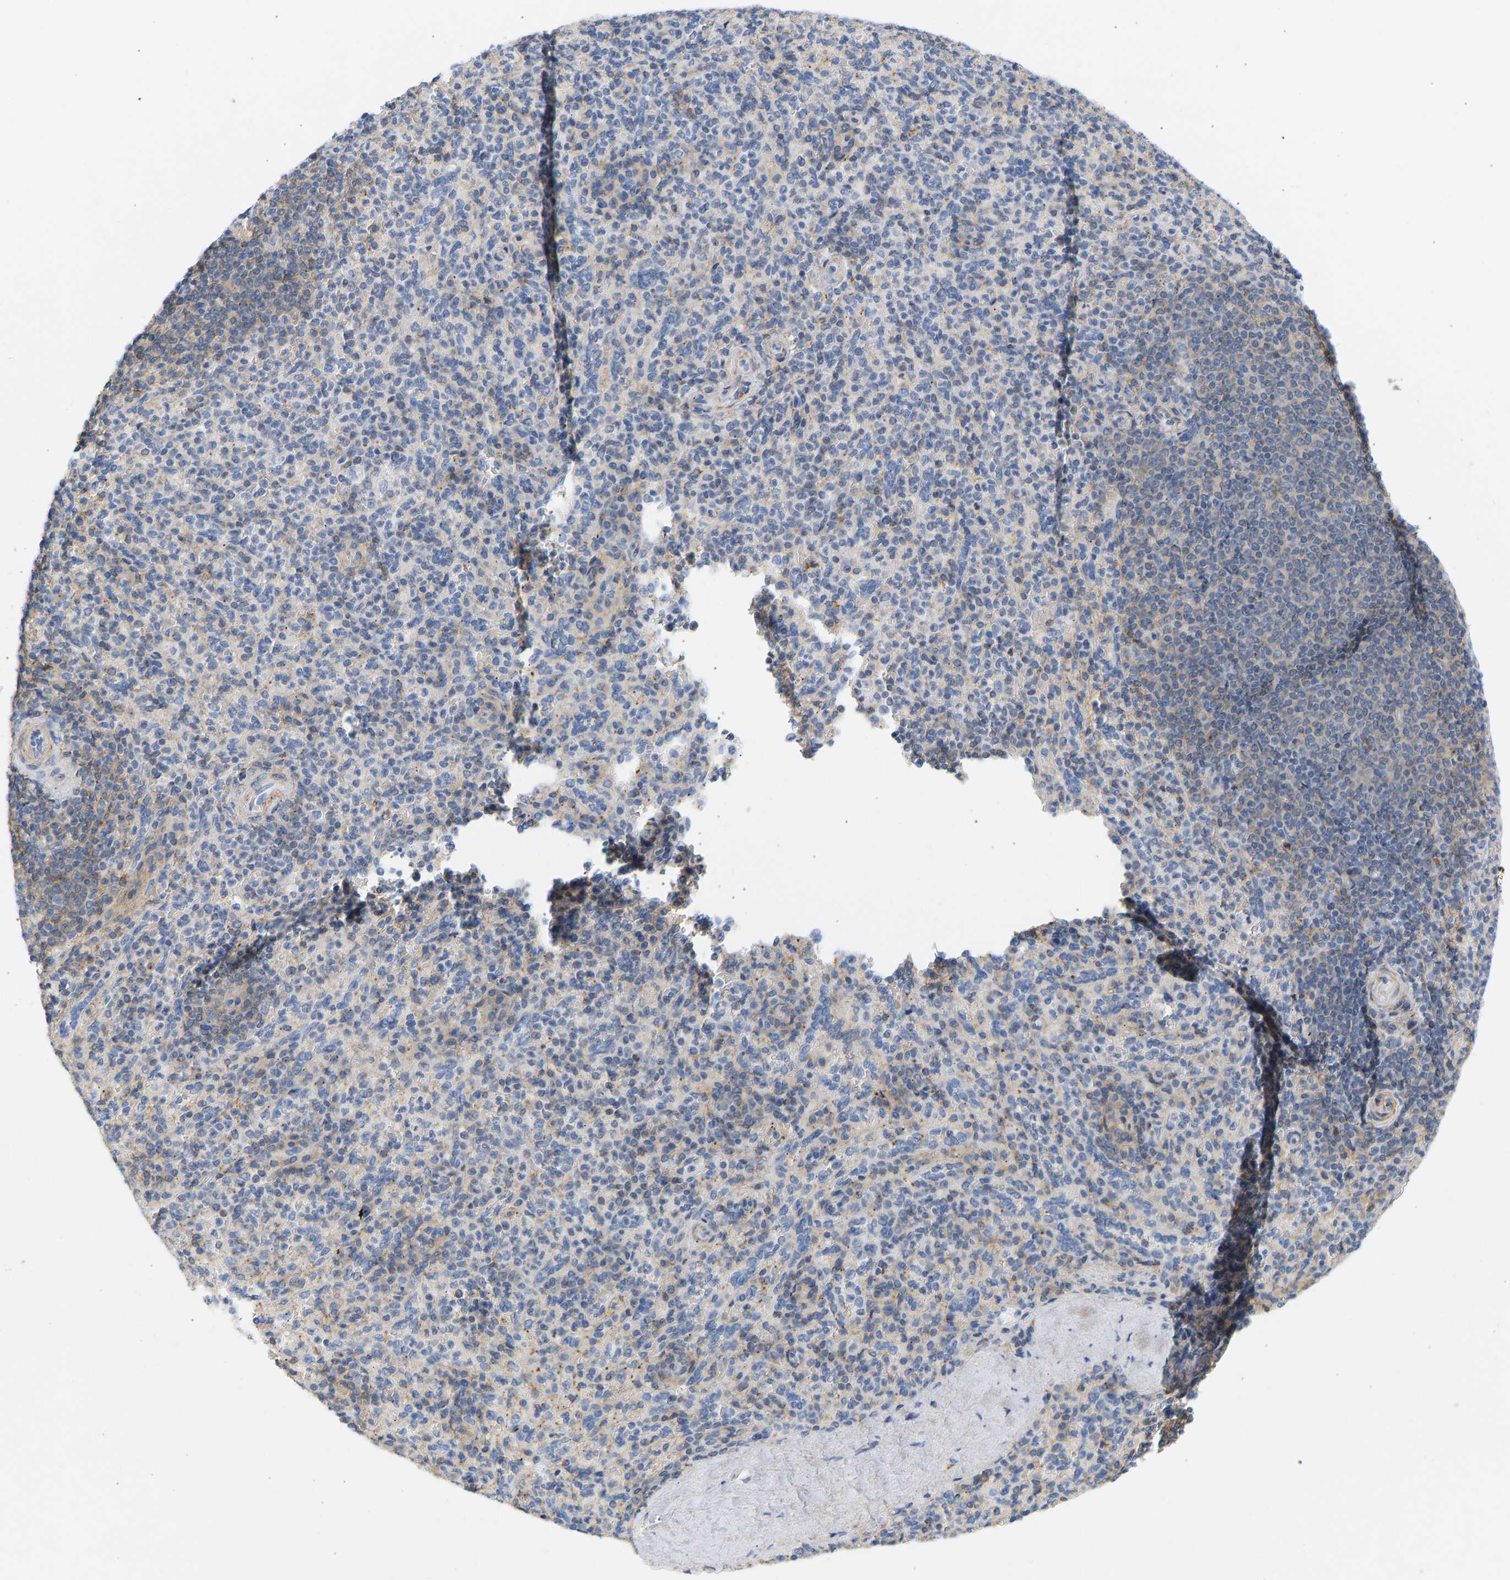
{"staining": {"intensity": "weak", "quantity": "25%-75%", "location": "cytoplasmic/membranous"}, "tissue": "spleen", "cell_type": "Cells in red pulp", "image_type": "normal", "snomed": [{"axis": "morphology", "description": "Normal tissue, NOS"}, {"axis": "topography", "description": "Spleen"}], "caption": "Immunohistochemistry micrograph of benign spleen: human spleen stained using IHC exhibits low levels of weak protein expression localized specifically in the cytoplasmic/membranous of cells in red pulp, appearing as a cytoplasmic/membranous brown color.", "gene": "BVES", "patient": {"sex": "male", "age": 36}}